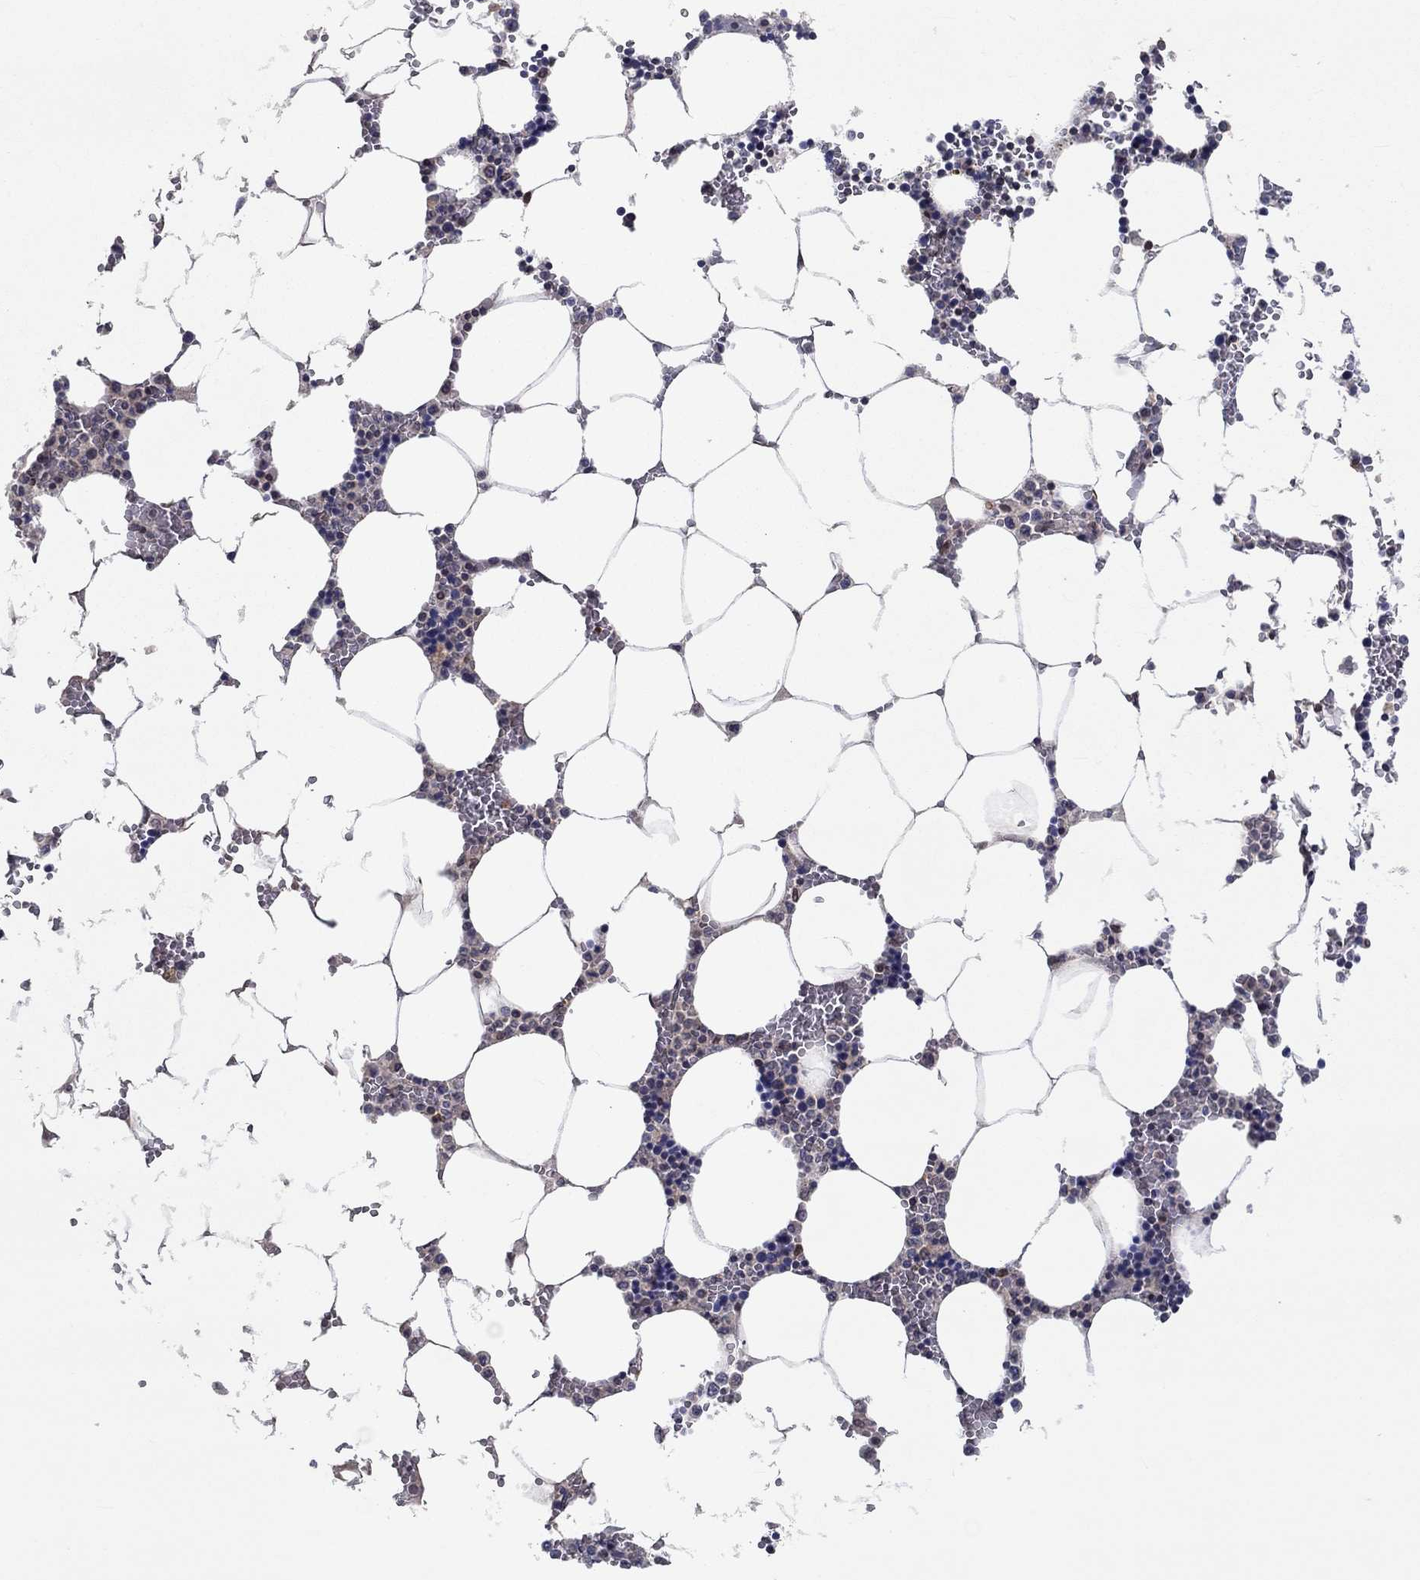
{"staining": {"intensity": "negative", "quantity": "none", "location": "none"}, "tissue": "bone marrow", "cell_type": "Hematopoietic cells", "image_type": "normal", "snomed": [{"axis": "morphology", "description": "Normal tissue, NOS"}, {"axis": "topography", "description": "Bone marrow"}], "caption": "IHC histopathology image of unremarkable human bone marrow stained for a protein (brown), which reveals no staining in hematopoietic cells.", "gene": "CETN3", "patient": {"sex": "female", "age": 64}}